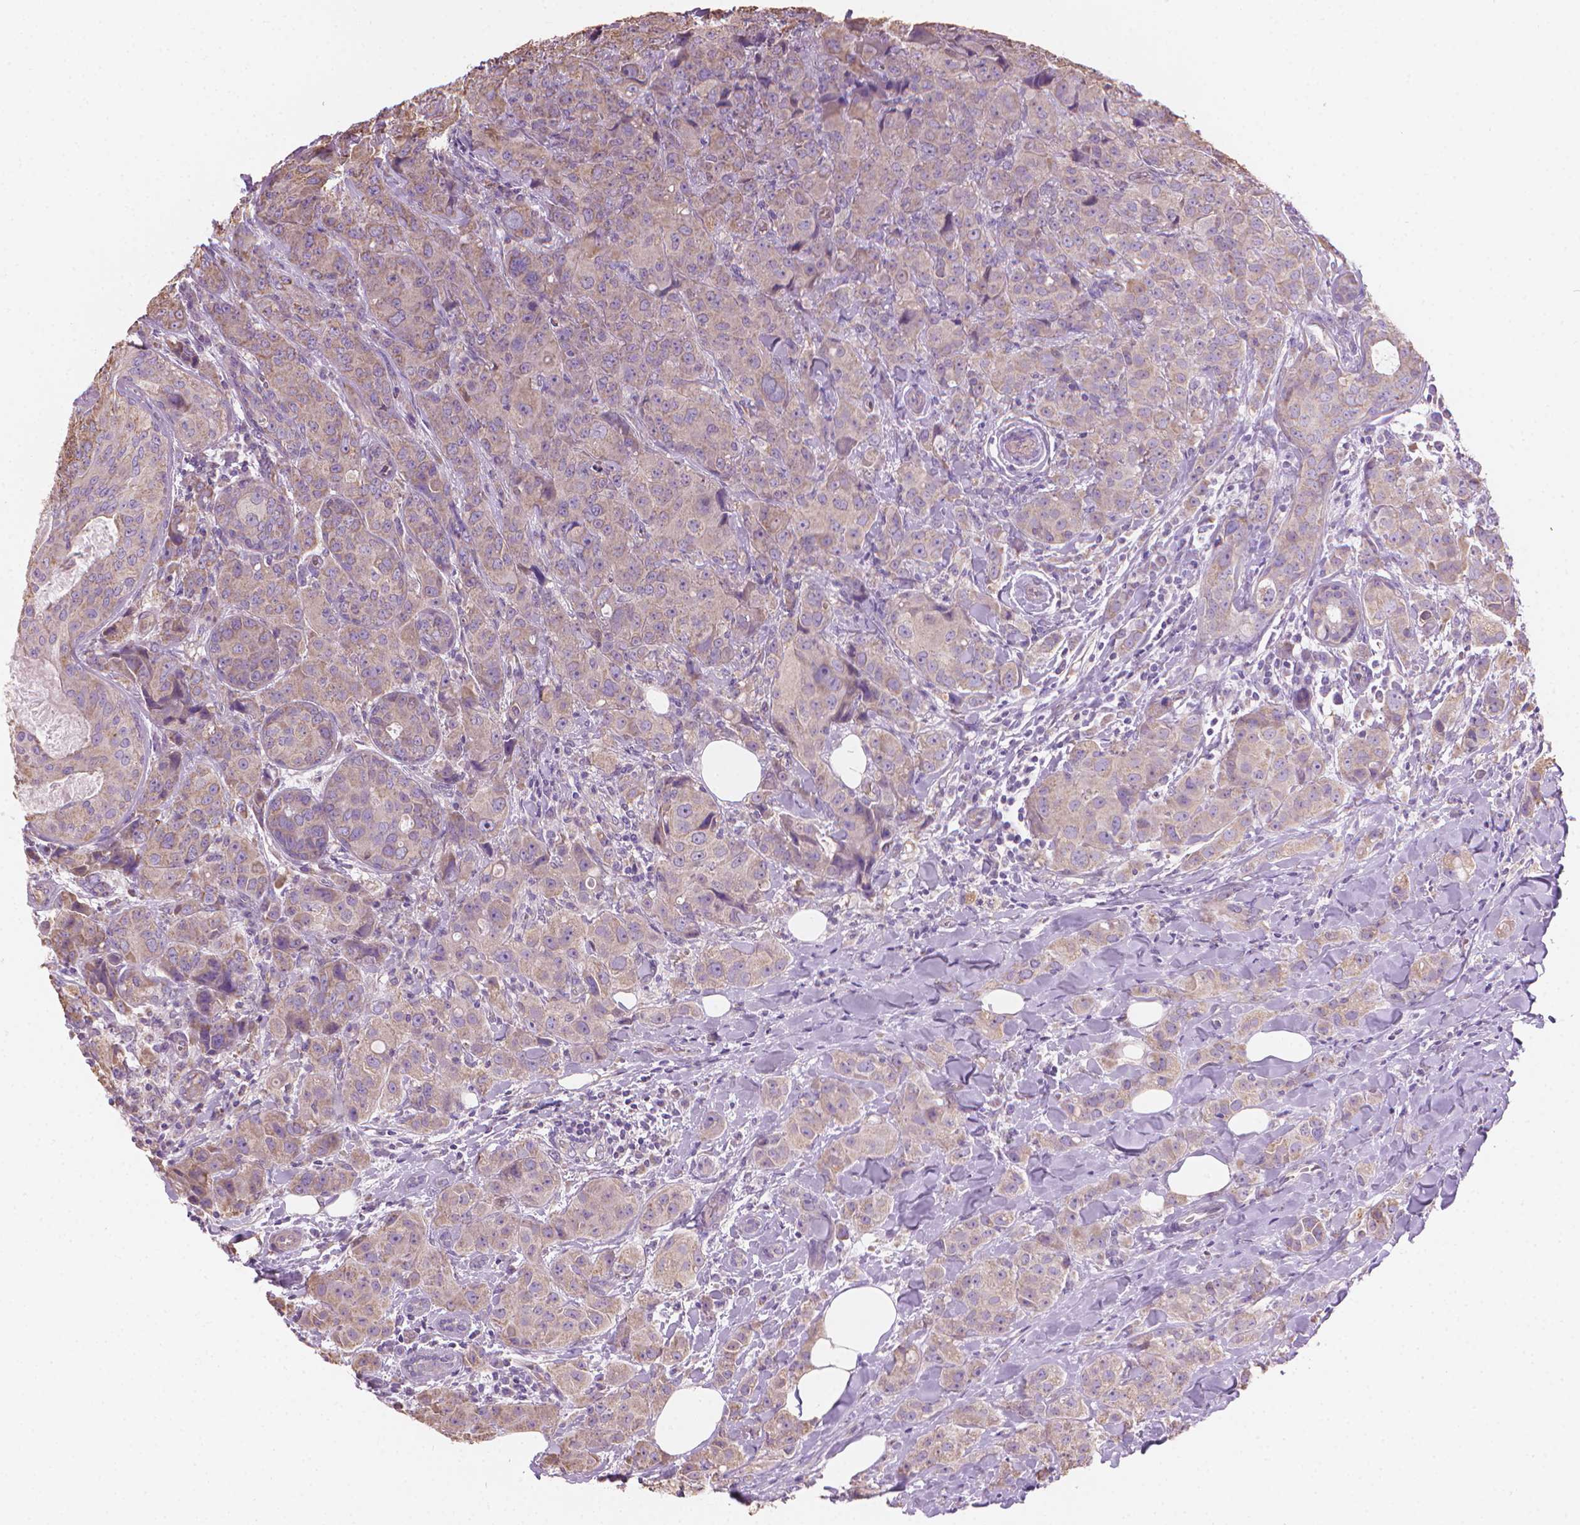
{"staining": {"intensity": "weak", "quantity": ">75%", "location": "cytoplasmic/membranous"}, "tissue": "breast cancer", "cell_type": "Tumor cells", "image_type": "cancer", "snomed": [{"axis": "morphology", "description": "Duct carcinoma"}, {"axis": "topography", "description": "Breast"}], "caption": "This is an image of immunohistochemistry (IHC) staining of breast cancer (infiltrating ductal carcinoma), which shows weak expression in the cytoplasmic/membranous of tumor cells.", "gene": "TTC29", "patient": {"sex": "female", "age": 43}}